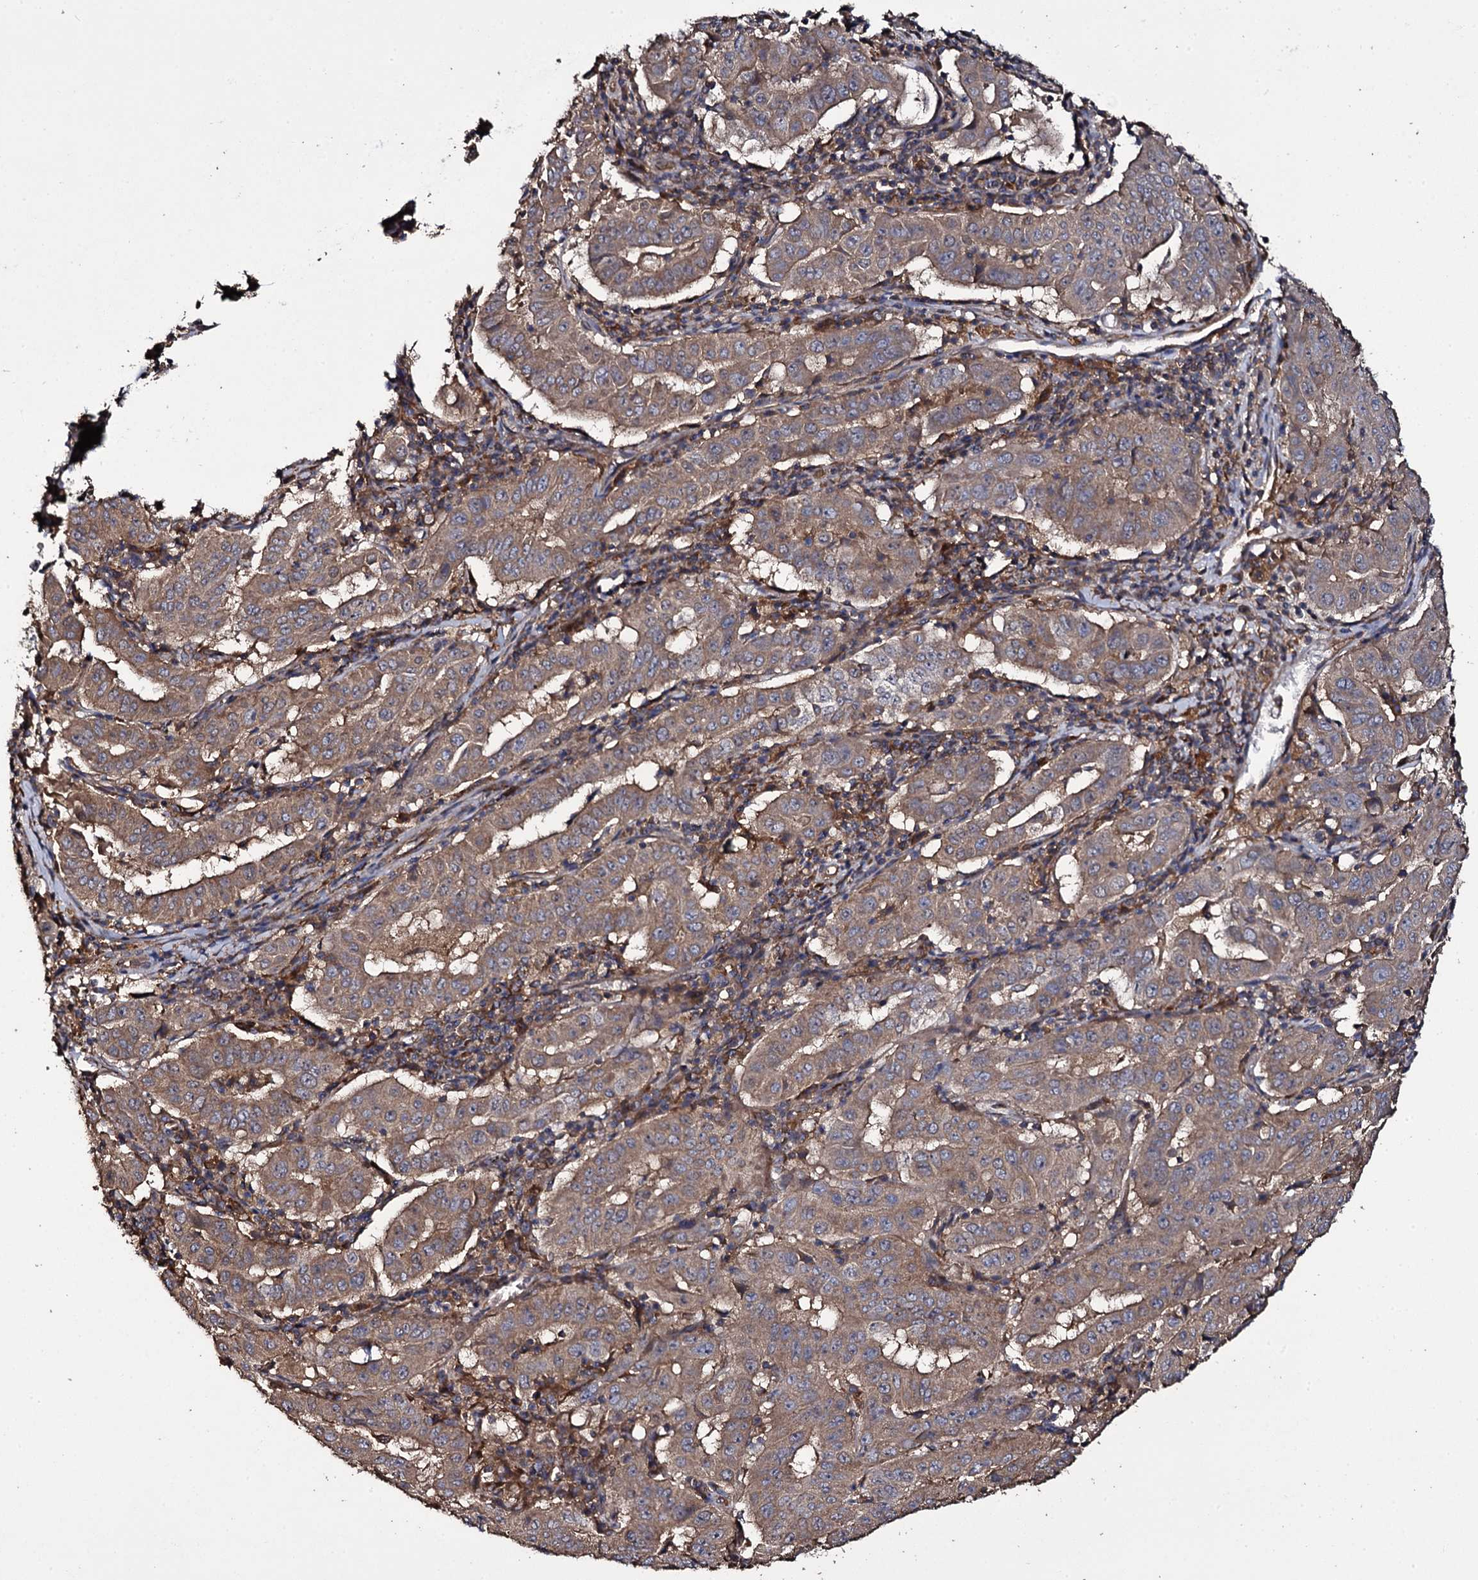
{"staining": {"intensity": "moderate", "quantity": ">75%", "location": "cytoplasmic/membranous"}, "tissue": "pancreatic cancer", "cell_type": "Tumor cells", "image_type": "cancer", "snomed": [{"axis": "morphology", "description": "Adenocarcinoma, NOS"}, {"axis": "topography", "description": "Pancreas"}], "caption": "Pancreatic adenocarcinoma was stained to show a protein in brown. There is medium levels of moderate cytoplasmic/membranous expression in about >75% of tumor cells. Using DAB (brown) and hematoxylin (blue) stains, captured at high magnification using brightfield microscopy.", "gene": "TTC23", "patient": {"sex": "male", "age": 63}}